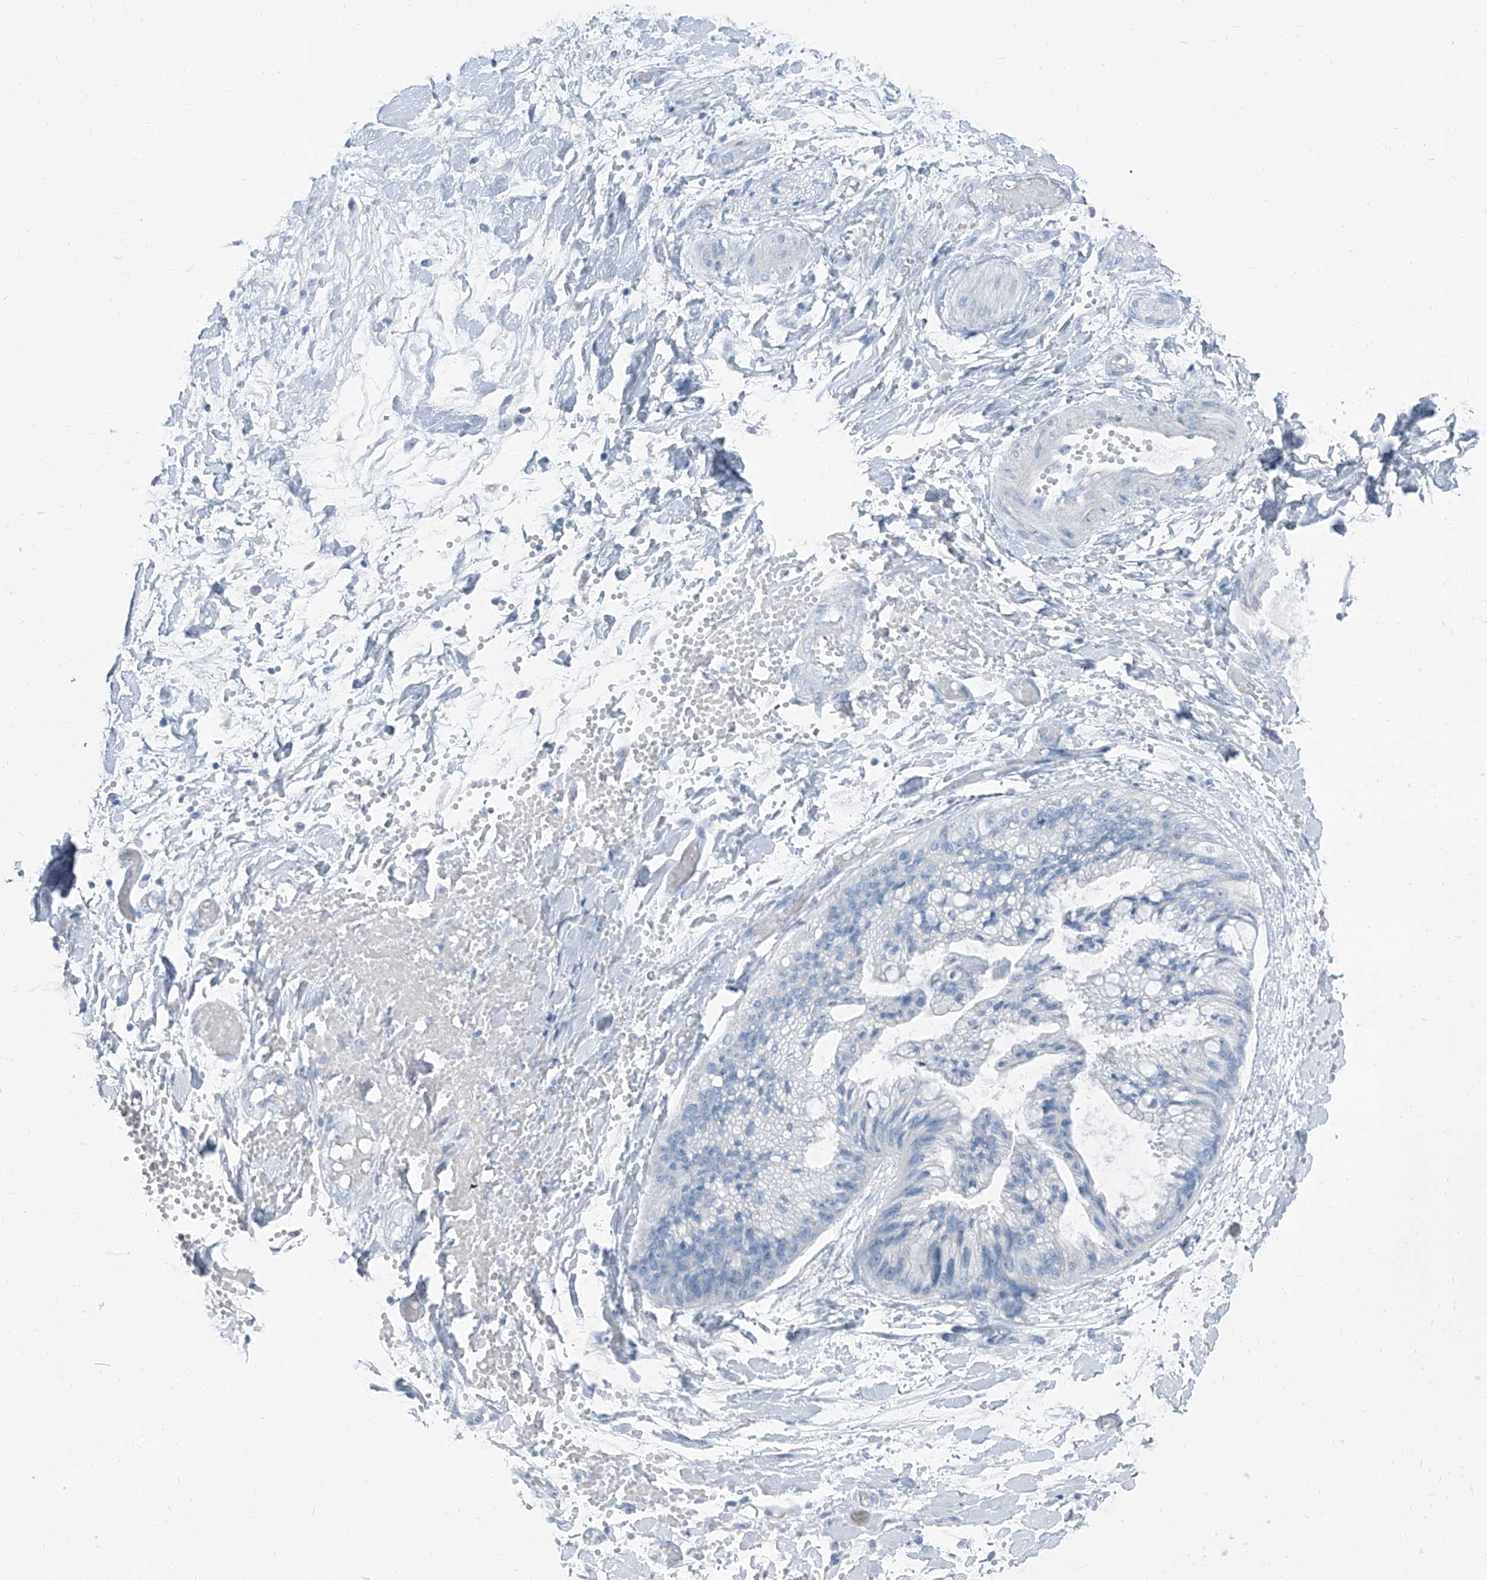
{"staining": {"intensity": "negative", "quantity": "none", "location": "none"}, "tissue": "ovarian cancer", "cell_type": "Tumor cells", "image_type": "cancer", "snomed": [{"axis": "morphology", "description": "Cystadenocarcinoma, mucinous, NOS"}, {"axis": "topography", "description": "Ovary"}], "caption": "This is an immunohistochemistry micrograph of human mucinous cystadenocarcinoma (ovarian). There is no positivity in tumor cells.", "gene": "RGN", "patient": {"sex": "female", "age": 39}}